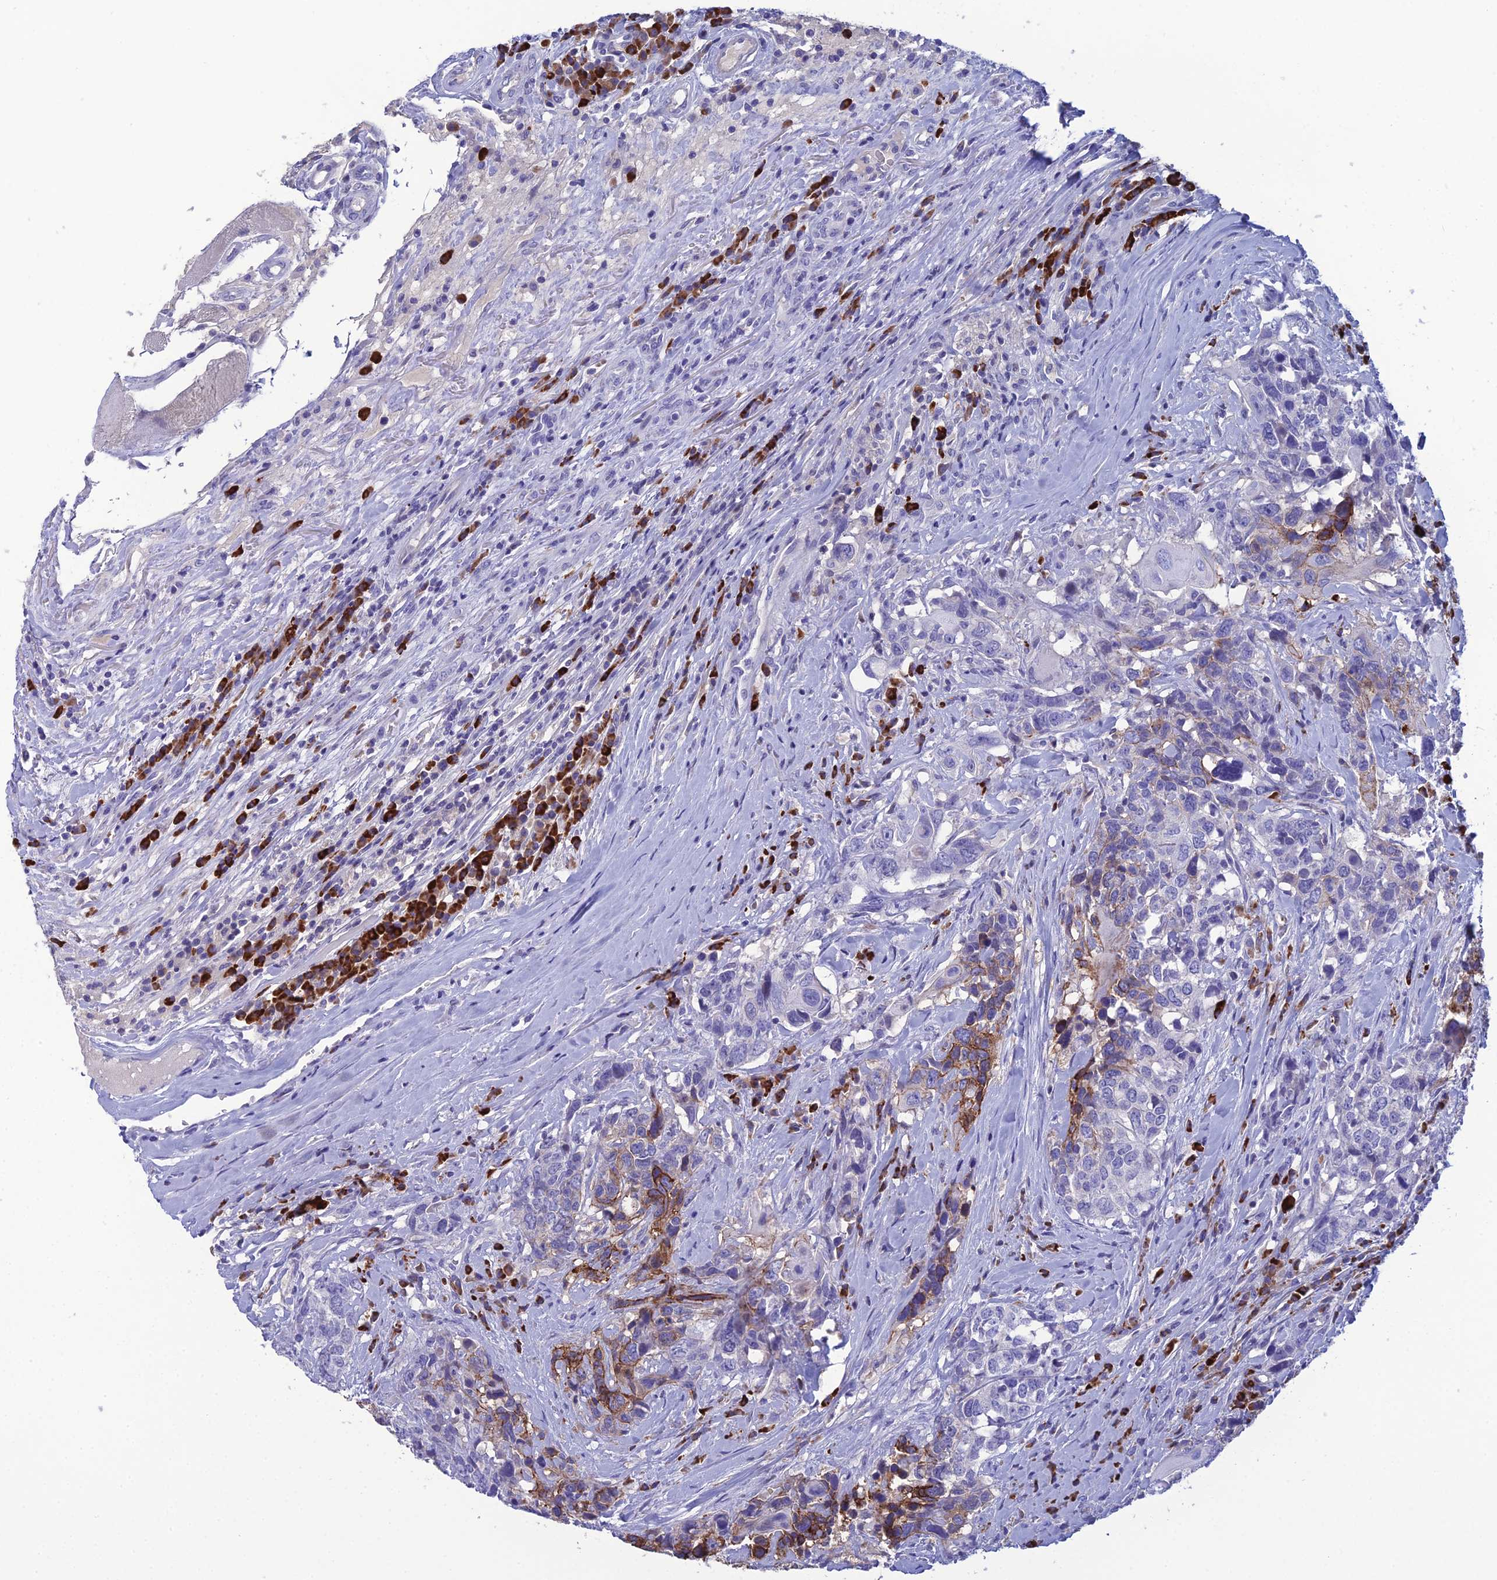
{"staining": {"intensity": "moderate", "quantity": "<25%", "location": "cytoplasmic/membranous"}, "tissue": "head and neck cancer", "cell_type": "Tumor cells", "image_type": "cancer", "snomed": [{"axis": "morphology", "description": "Squamous cell carcinoma, NOS"}, {"axis": "topography", "description": "Head-Neck"}], "caption": "Immunohistochemical staining of head and neck cancer exhibits low levels of moderate cytoplasmic/membranous protein staining in approximately <25% of tumor cells.", "gene": "CRB2", "patient": {"sex": "male", "age": 66}}